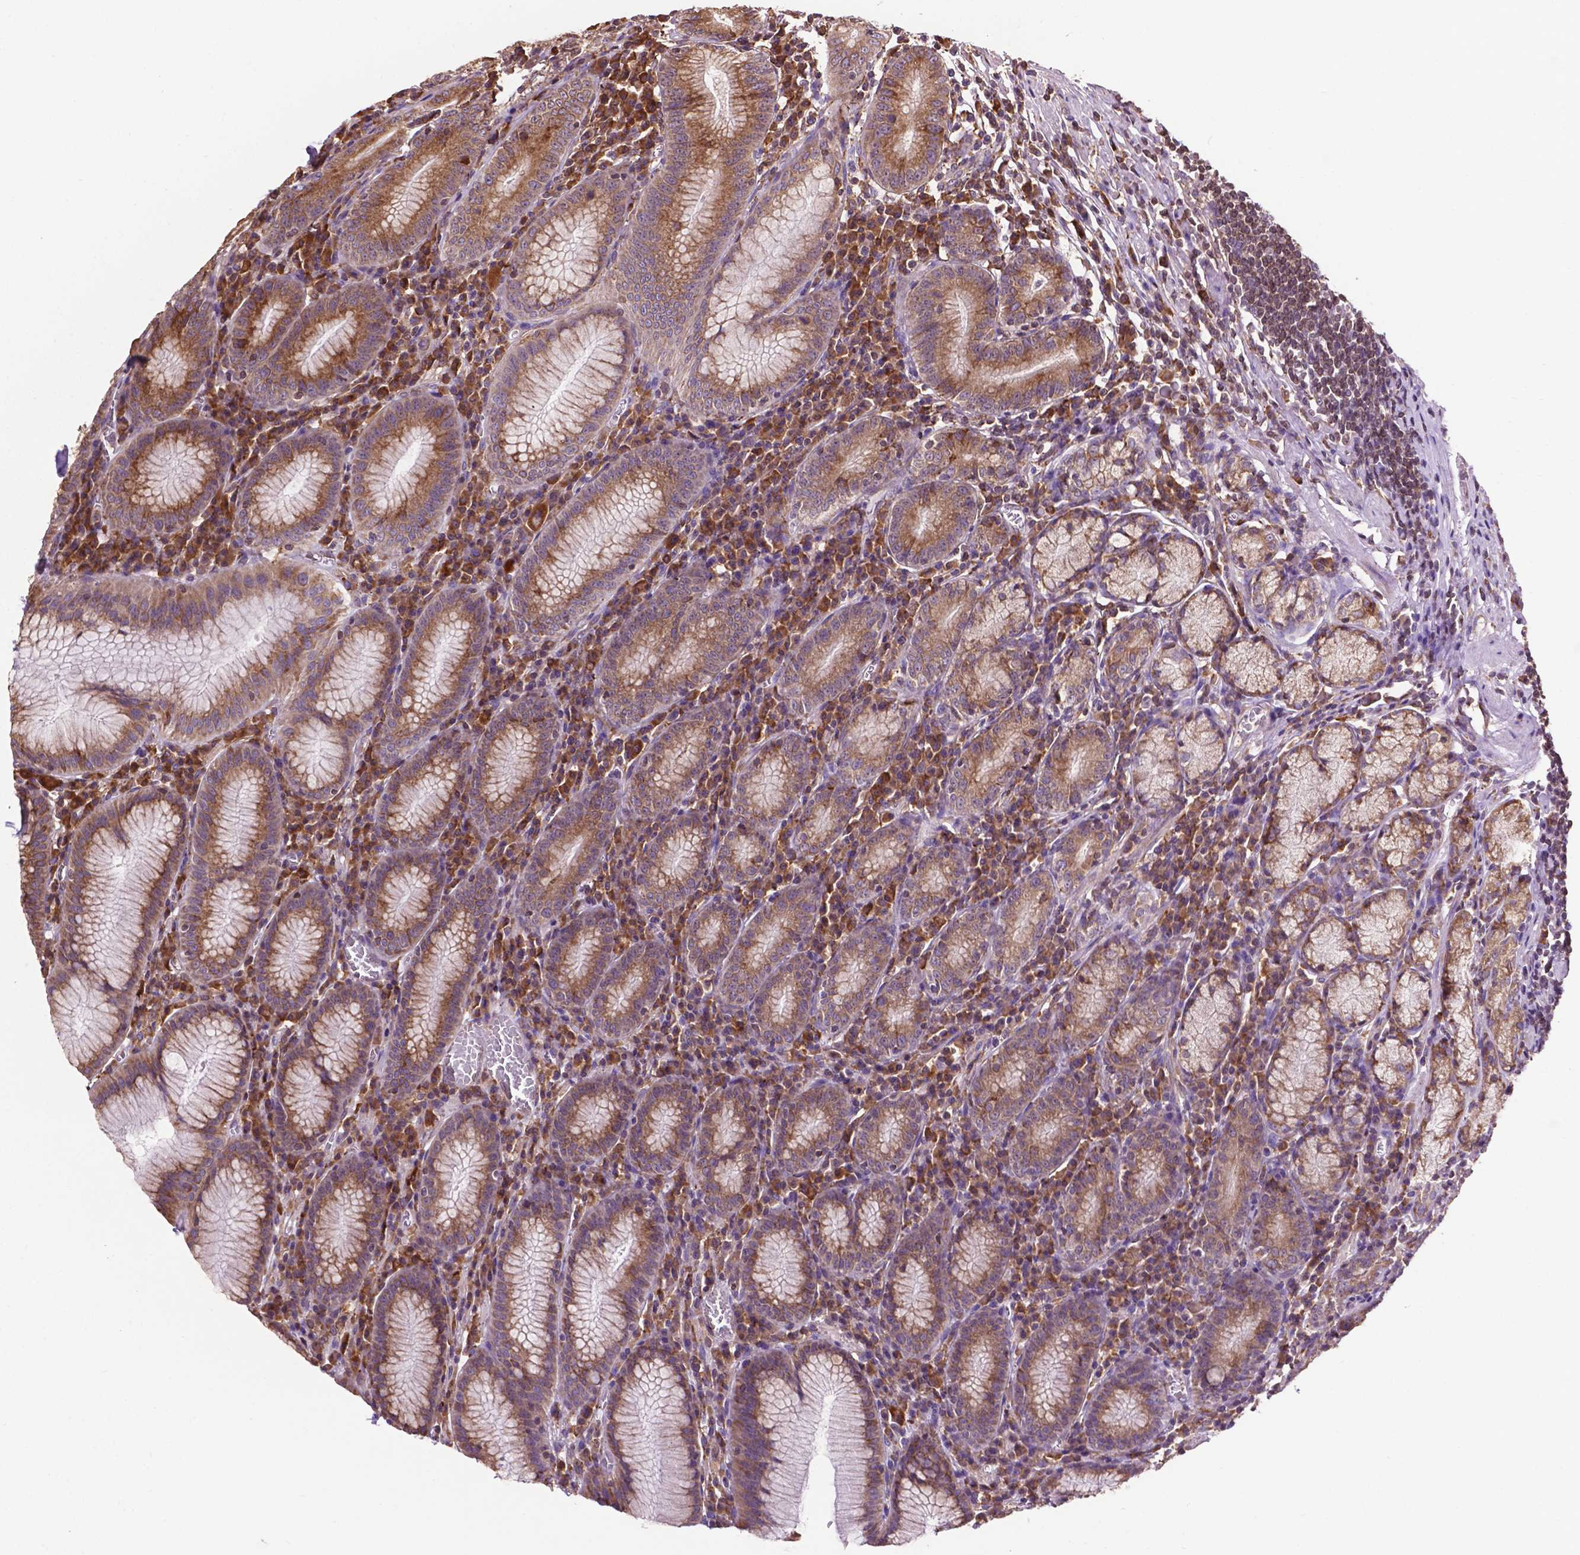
{"staining": {"intensity": "moderate", "quantity": "25%-75%", "location": "cytoplasmic/membranous"}, "tissue": "stomach", "cell_type": "Glandular cells", "image_type": "normal", "snomed": [{"axis": "morphology", "description": "Normal tissue, NOS"}, {"axis": "topography", "description": "Stomach"}], "caption": "Stomach stained with a brown dye demonstrates moderate cytoplasmic/membranous positive expression in approximately 25%-75% of glandular cells.", "gene": "GANAB", "patient": {"sex": "male", "age": 55}}